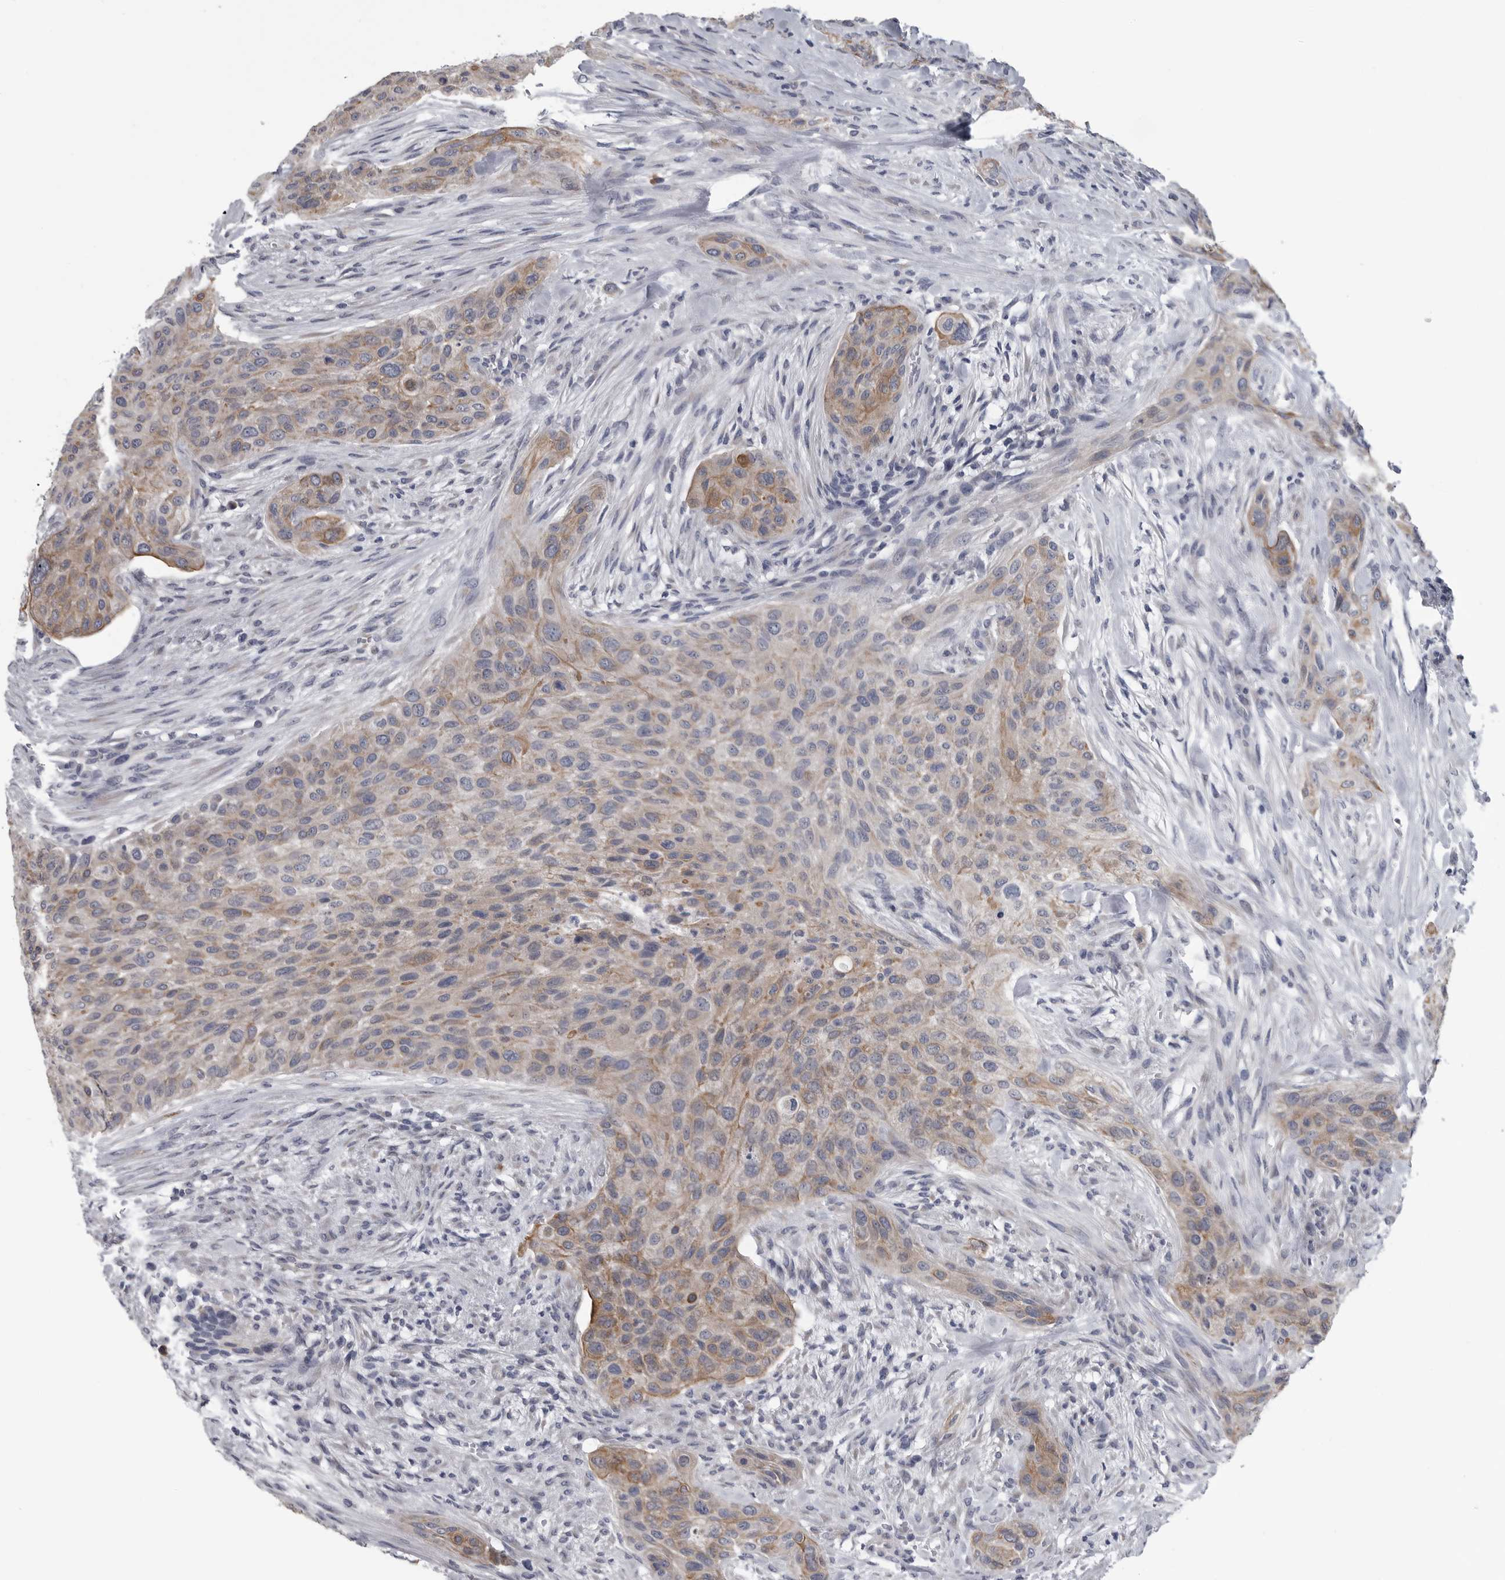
{"staining": {"intensity": "moderate", "quantity": "25%-75%", "location": "cytoplasmic/membranous"}, "tissue": "urothelial cancer", "cell_type": "Tumor cells", "image_type": "cancer", "snomed": [{"axis": "morphology", "description": "Urothelial carcinoma, High grade"}, {"axis": "topography", "description": "Urinary bladder"}], "caption": "Urothelial carcinoma (high-grade) tissue demonstrates moderate cytoplasmic/membranous staining in approximately 25%-75% of tumor cells", "gene": "MYOC", "patient": {"sex": "male", "age": 35}}